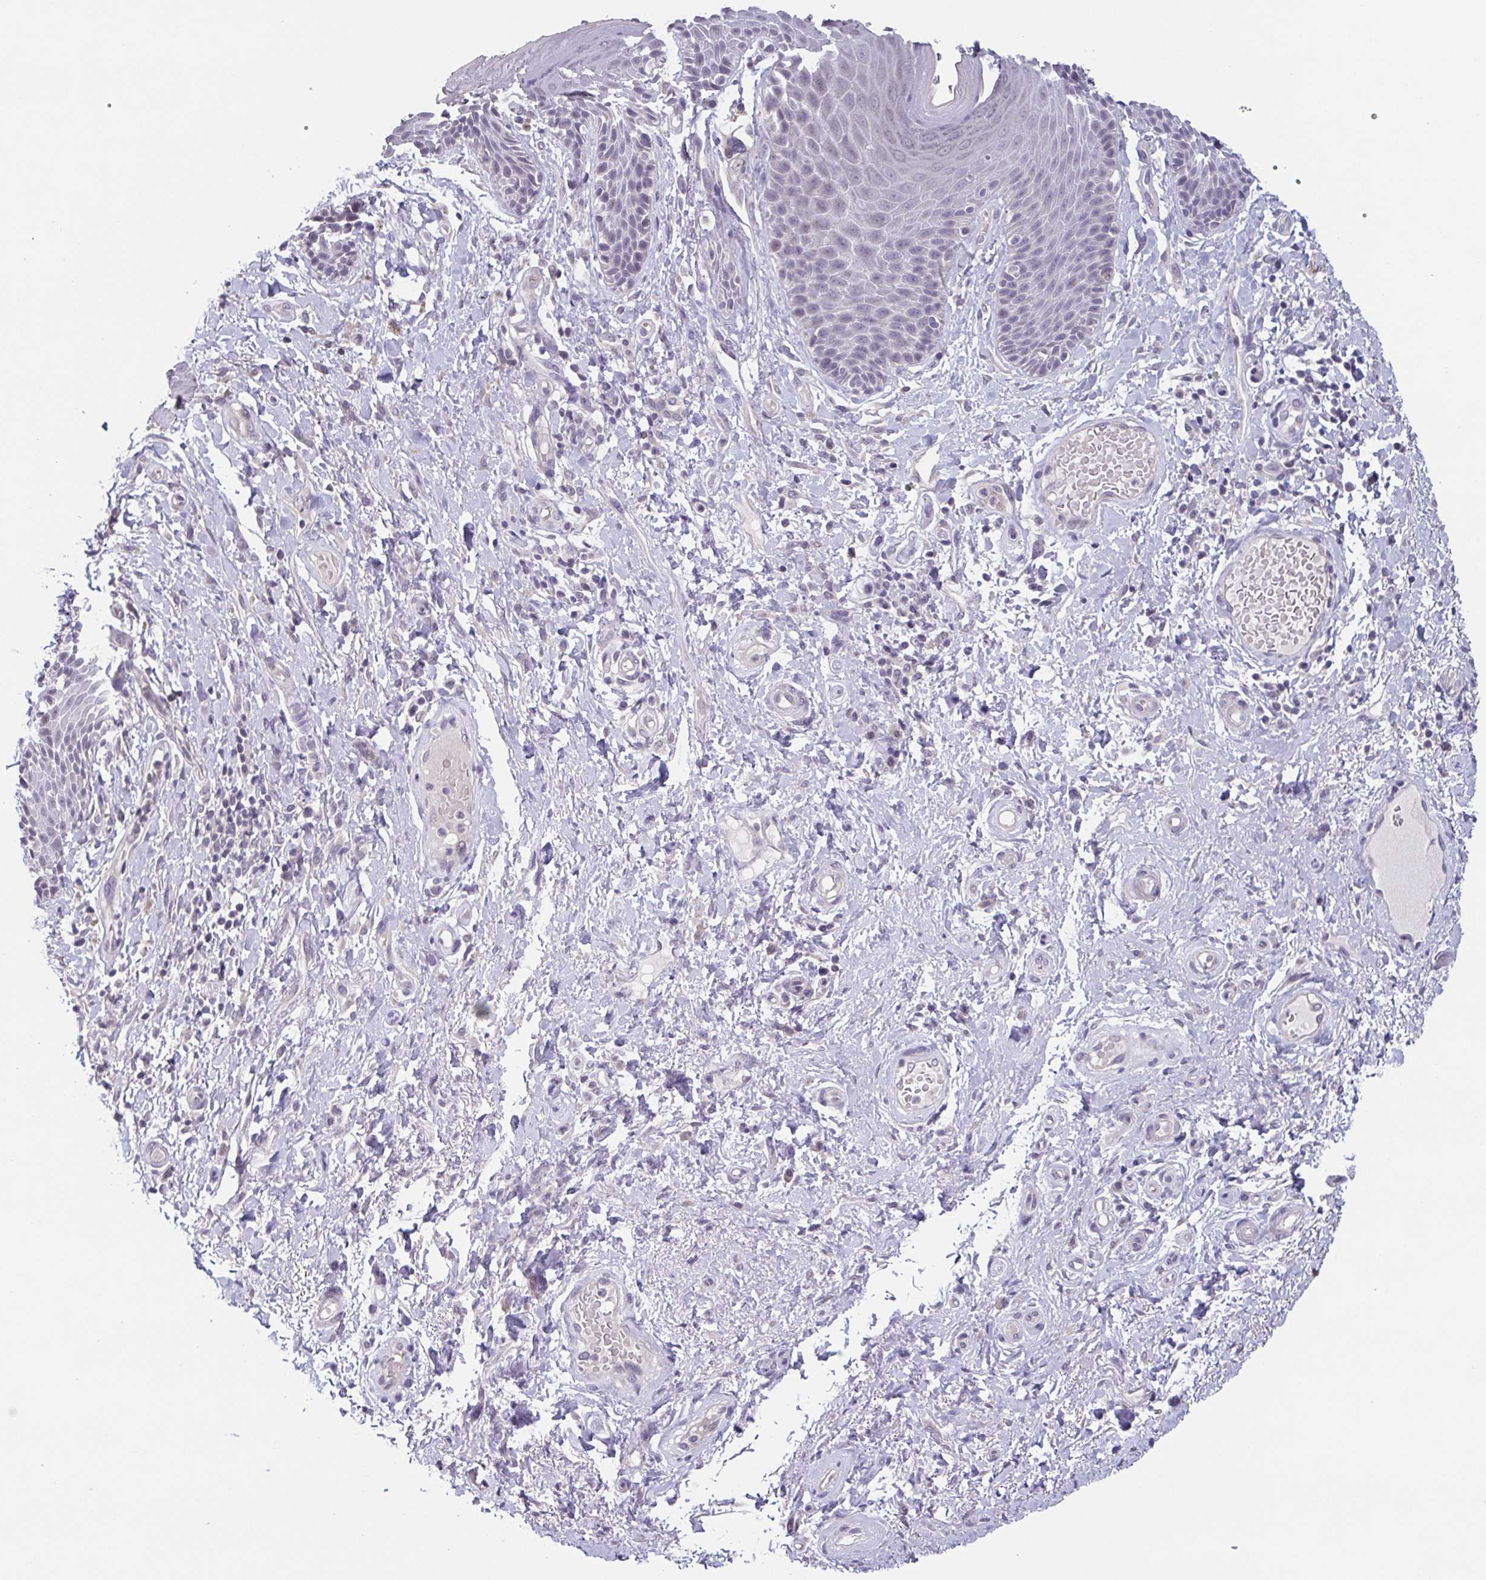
{"staining": {"intensity": "negative", "quantity": "none", "location": "none"}, "tissue": "skin", "cell_type": "Epidermal cells", "image_type": "normal", "snomed": [{"axis": "morphology", "description": "Normal tissue, NOS"}, {"axis": "topography", "description": "Anal"}, {"axis": "topography", "description": "Peripheral nerve tissue"}], "caption": "Immunohistochemistry of unremarkable skin displays no expression in epidermal cells.", "gene": "GHRL", "patient": {"sex": "male", "age": 51}}